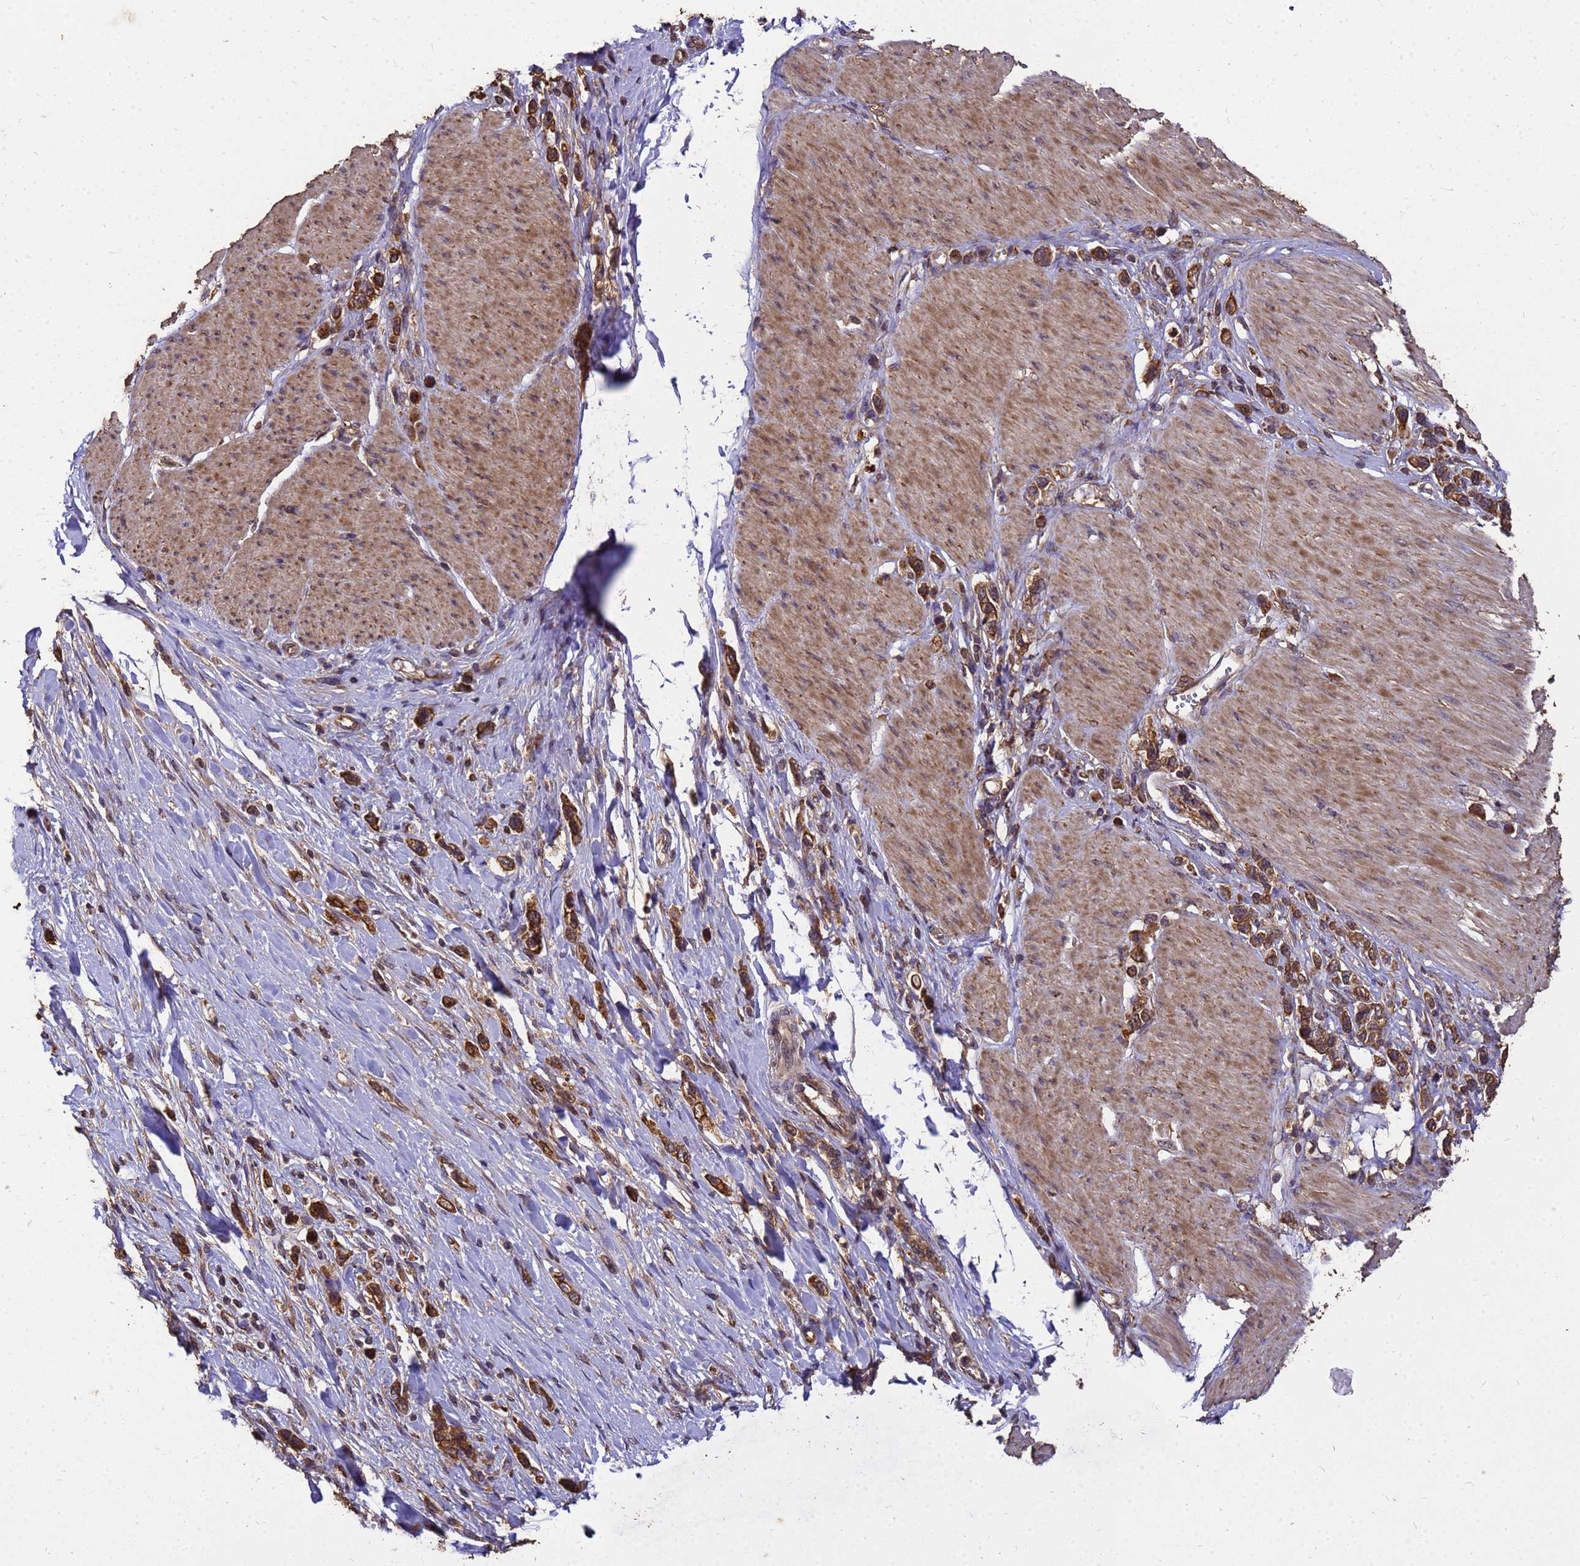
{"staining": {"intensity": "strong", "quantity": ">75%", "location": "cytoplasmic/membranous"}, "tissue": "stomach cancer", "cell_type": "Tumor cells", "image_type": "cancer", "snomed": [{"axis": "morphology", "description": "Adenocarcinoma, NOS"}, {"axis": "topography", "description": "Stomach"}], "caption": "This is a histology image of IHC staining of stomach cancer (adenocarcinoma), which shows strong staining in the cytoplasmic/membranous of tumor cells.", "gene": "ZNF618", "patient": {"sex": "female", "age": 65}}